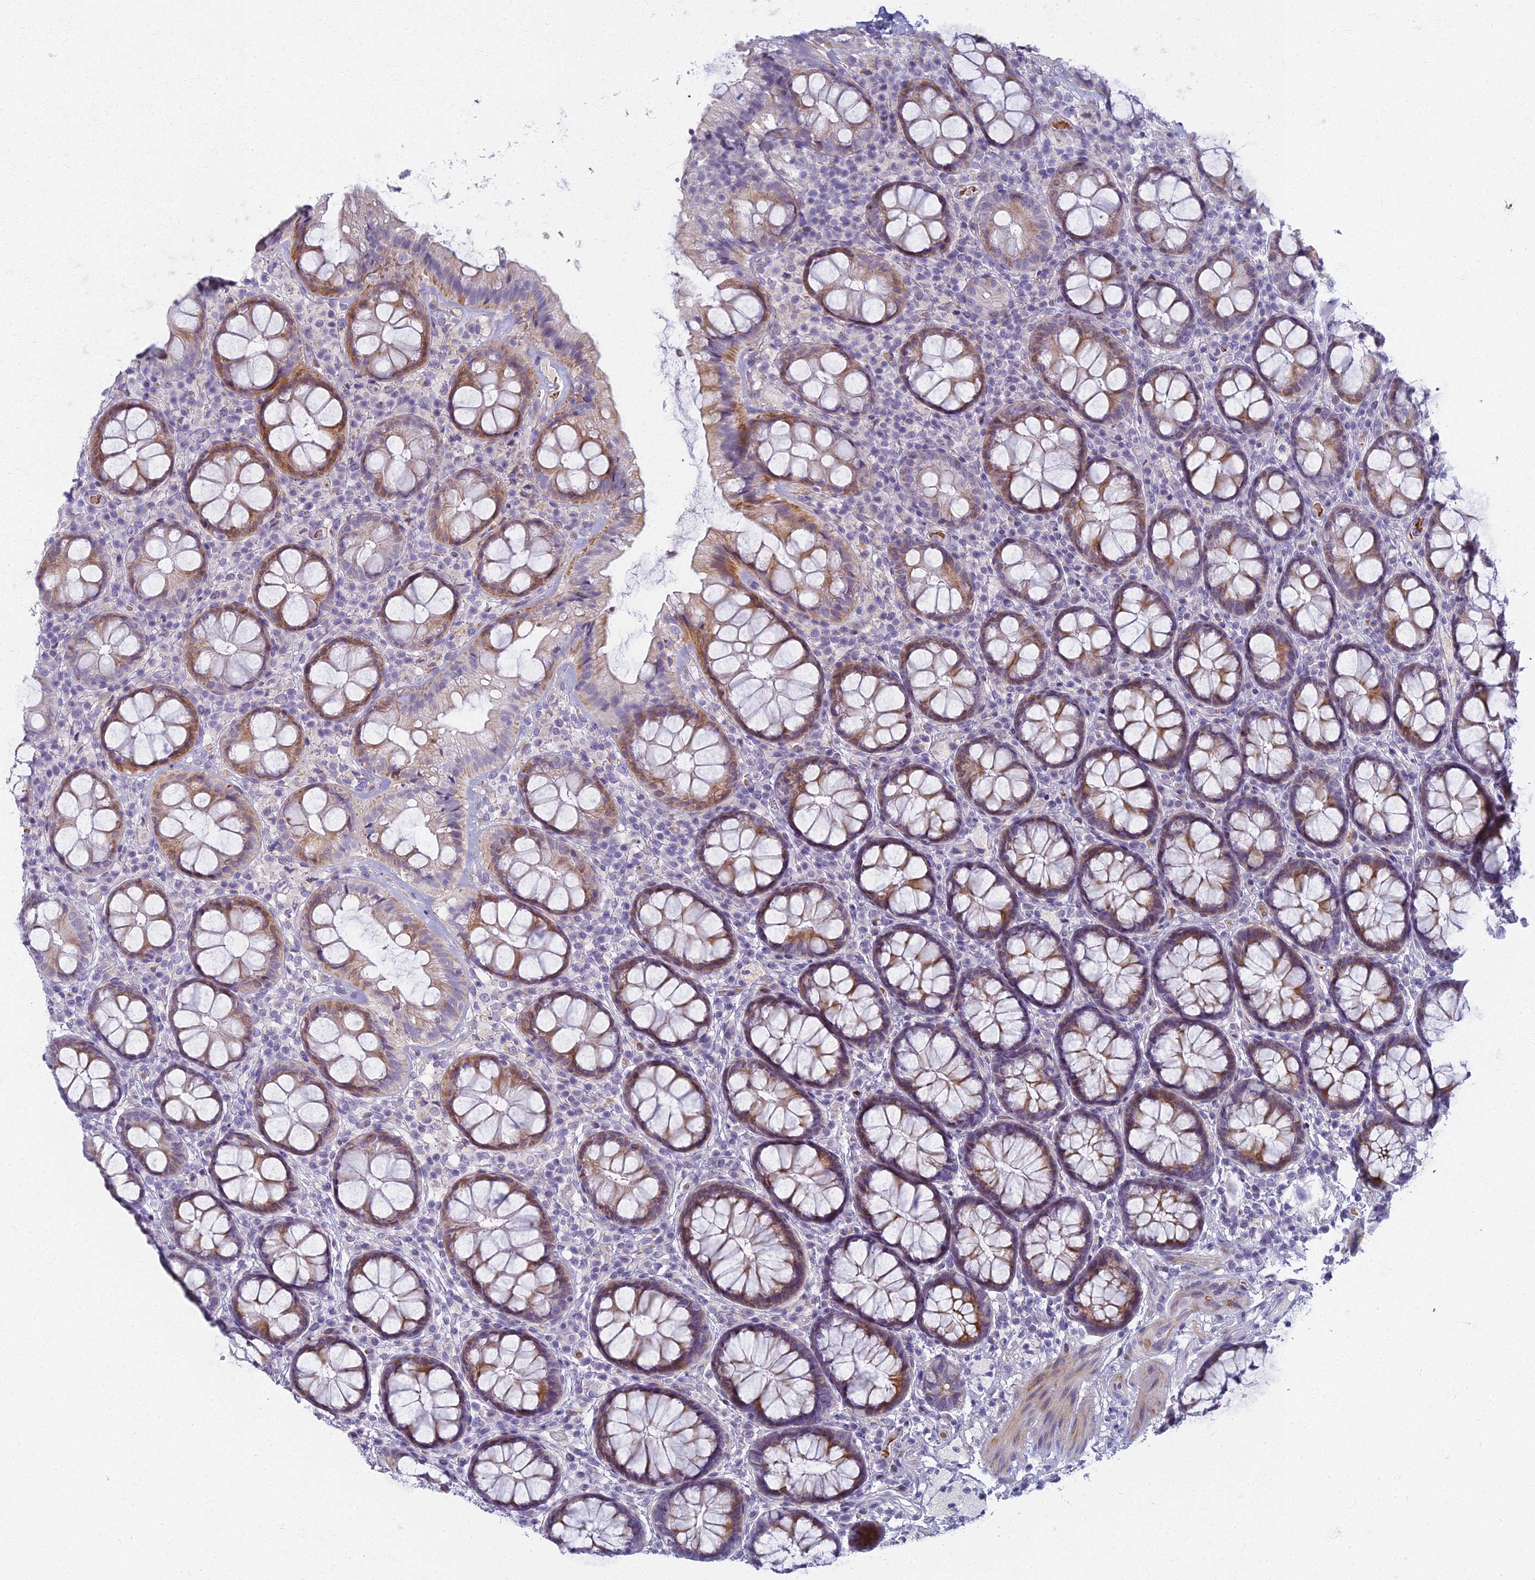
{"staining": {"intensity": "moderate", "quantity": "25%-75%", "location": "cytoplasmic/membranous"}, "tissue": "rectum", "cell_type": "Glandular cells", "image_type": "normal", "snomed": [{"axis": "morphology", "description": "Normal tissue, NOS"}, {"axis": "topography", "description": "Rectum"}], "caption": "Brown immunohistochemical staining in benign rectum demonstrates moderate cytoplasmic/membranous staining in approximately 25%-75% of glandular cells. (Stains: DAB in brown, nuclei in blue, Microscopy: brightfield microscopy at high magnification).", "gene": "ARL15", "patient": {"sex": "male", "age": 83}}